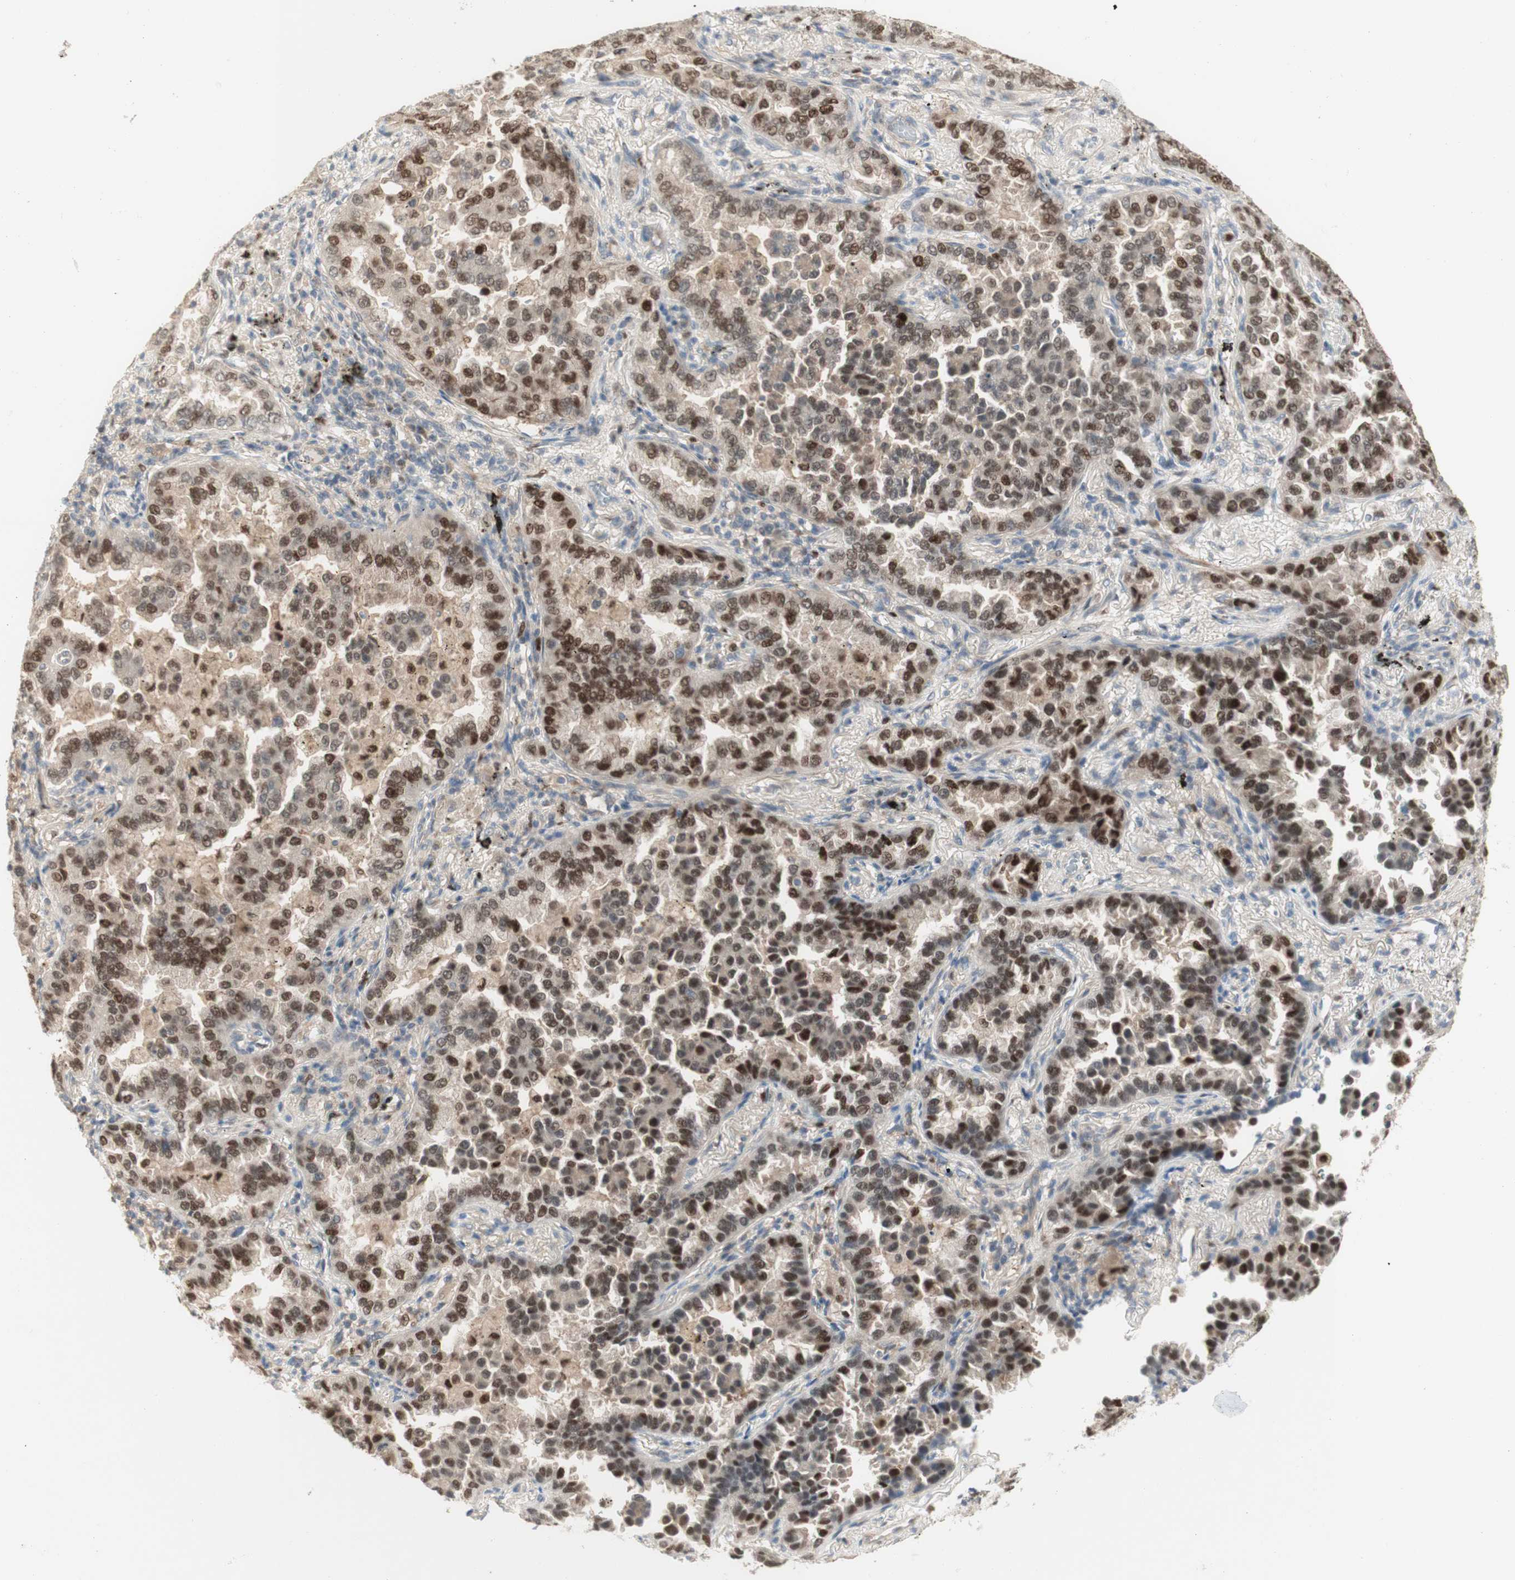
{"staining": {"intensity": "moderate", "quantity": ">75%", "location": "nuclear"}, "tissue": "lung cancer", "cell_type": "Tumor cells", "image_type": "cancer", "snomed": [{"axis": "morphology", "description": "Normal tissue, NOS"}, {"axis": "morphology", "description": "Adenocarcinoma, NOS"}, {"axis": "topography", "description": "Lung"}], "caption": "Protein staining reveals moderate nuclear positivity in about >75% of tumor cells in lung cancer (adenocarcinoma). (DAB (3,3'-diaminobenzidine) = brown stain, brightfield microscopy at high magnification).", "gene": "RFNG", "patient": {"sex": "male", "age": 59}}